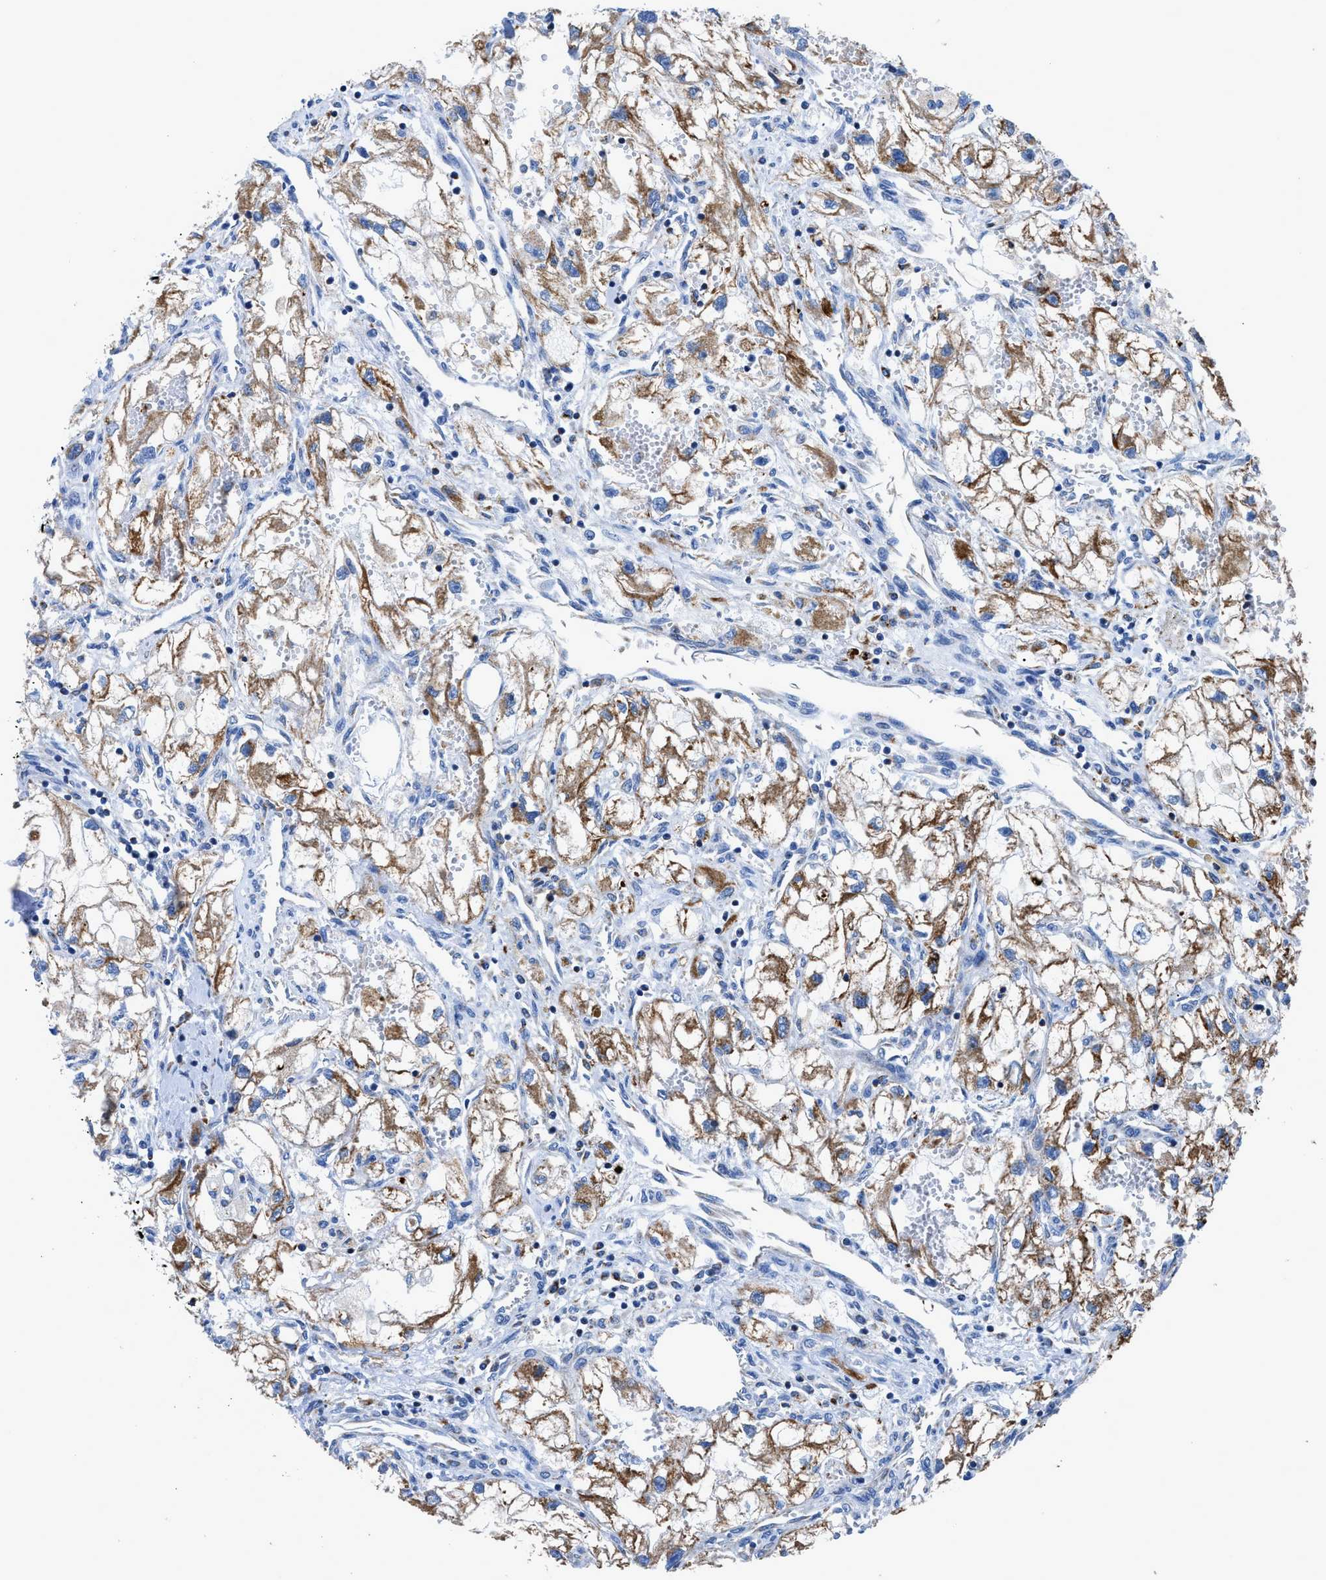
{"staining": {"intensity": "moderate", "quantity": ">75%", "location": "cytoplasmic/membranous"}, "tissue": "renal cancer", "cell_type": "Tumor cells", "image_type": "cancer", "snomed": [{"axis": "morphology", "description": "Adenocarcinoma, NOS"}, {"axis": "topography", "description": "Kidney"}], "caption": "Moderate cytoplasmic/membranous protein positivity is identified in approximately >75% of tumor cells in renal adenocarcinoma.", "gene": "ZDHHC3", "patient": {"sex": "female", "age": 70}}